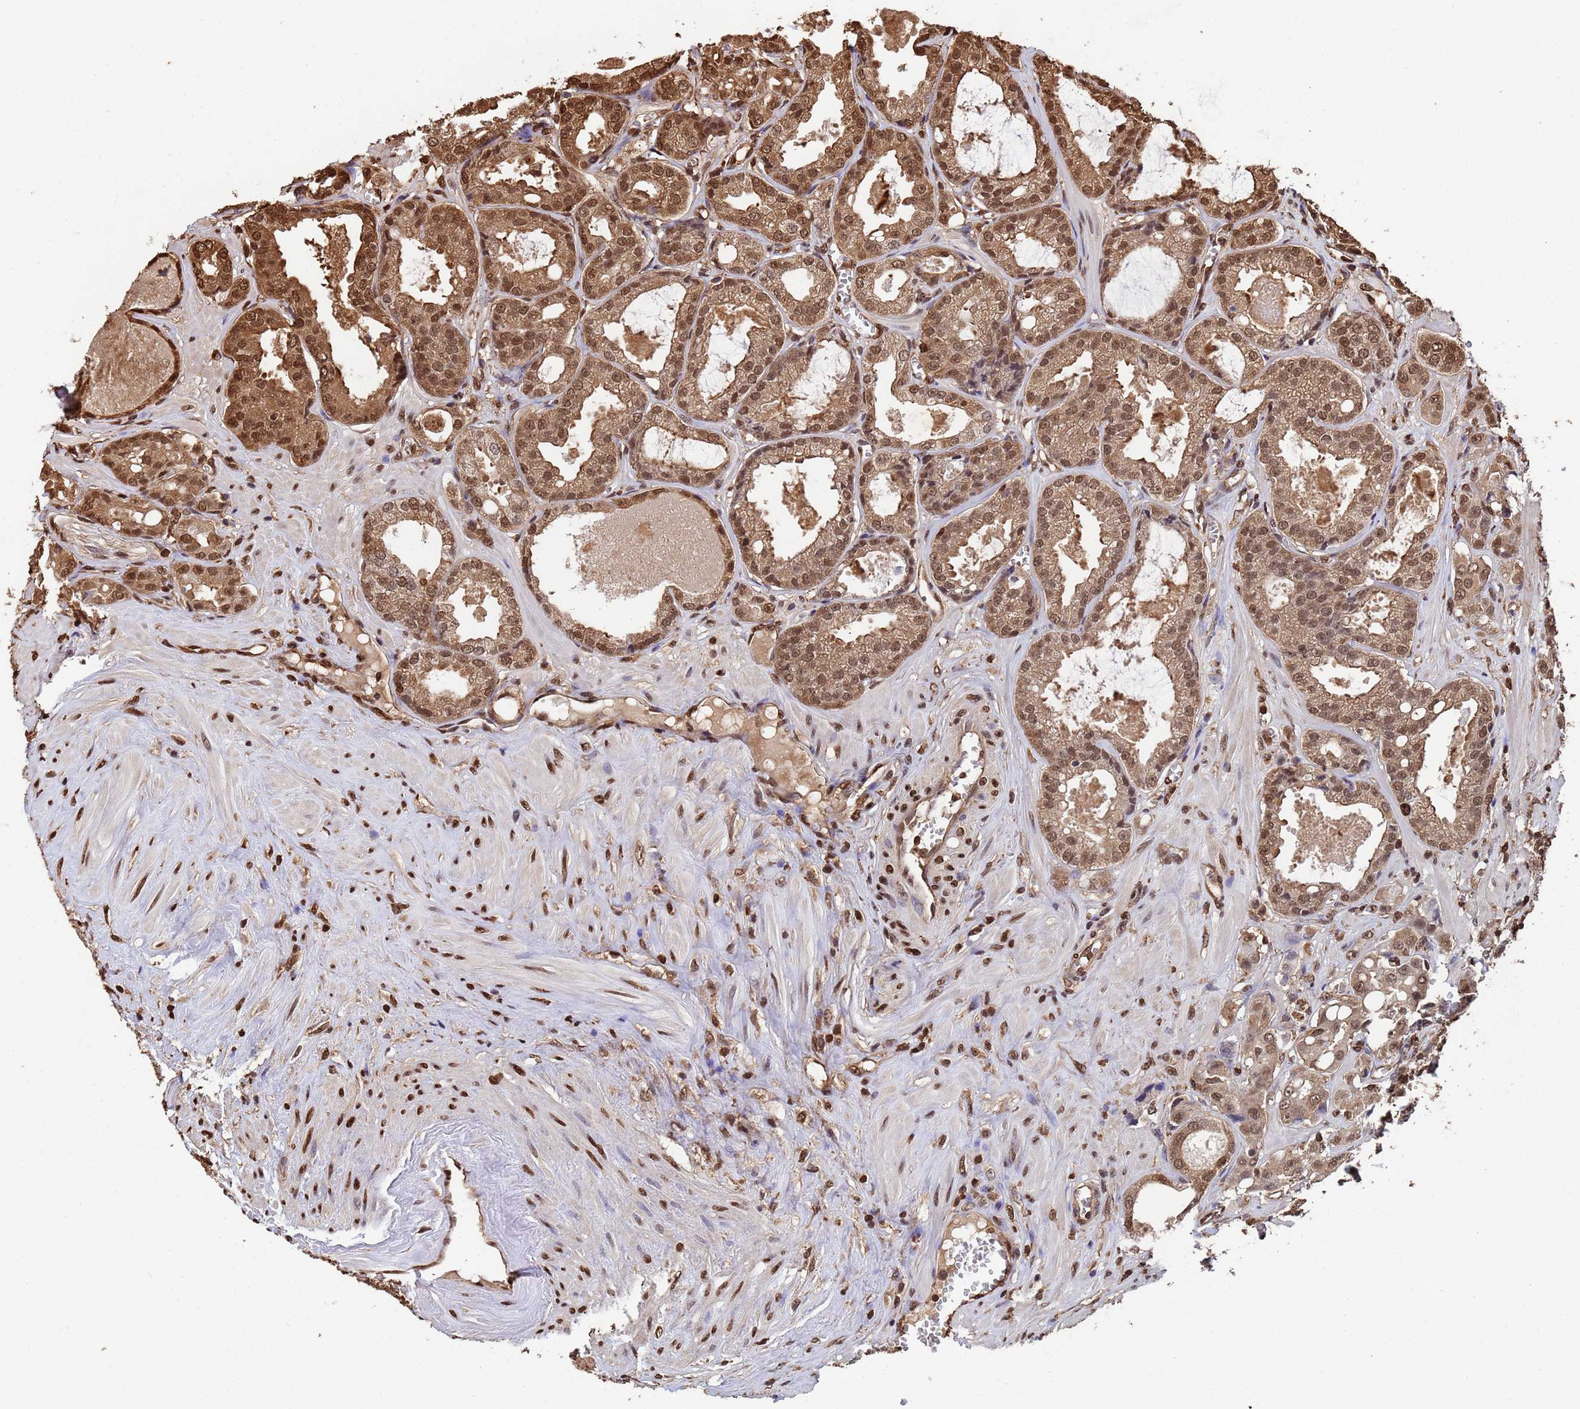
{"staining": {"intensity": "moderate", "quantity": ">75%", "location": "cytoplasmic/membranous,nuclear"}, "tissue": "prostate cancer", "cell_type": "Tumor cells", "image_type": "cancer", "snomed": [{"axis": "morphology", "description": "Adenocarcinoma, High grade"}, {"axis": "topography", "description": "Prostate"}], "caption": "Immunohistochemical staining of human prostate cancer (high-grade adenocarcinoma) demonstrates medium levels of moderate cytoplasmic/membranous and nuclear staining in approximately >75% of tumor cells.", "gene": "SUMO4", "patient": {"sex": "male", "age": 74}}